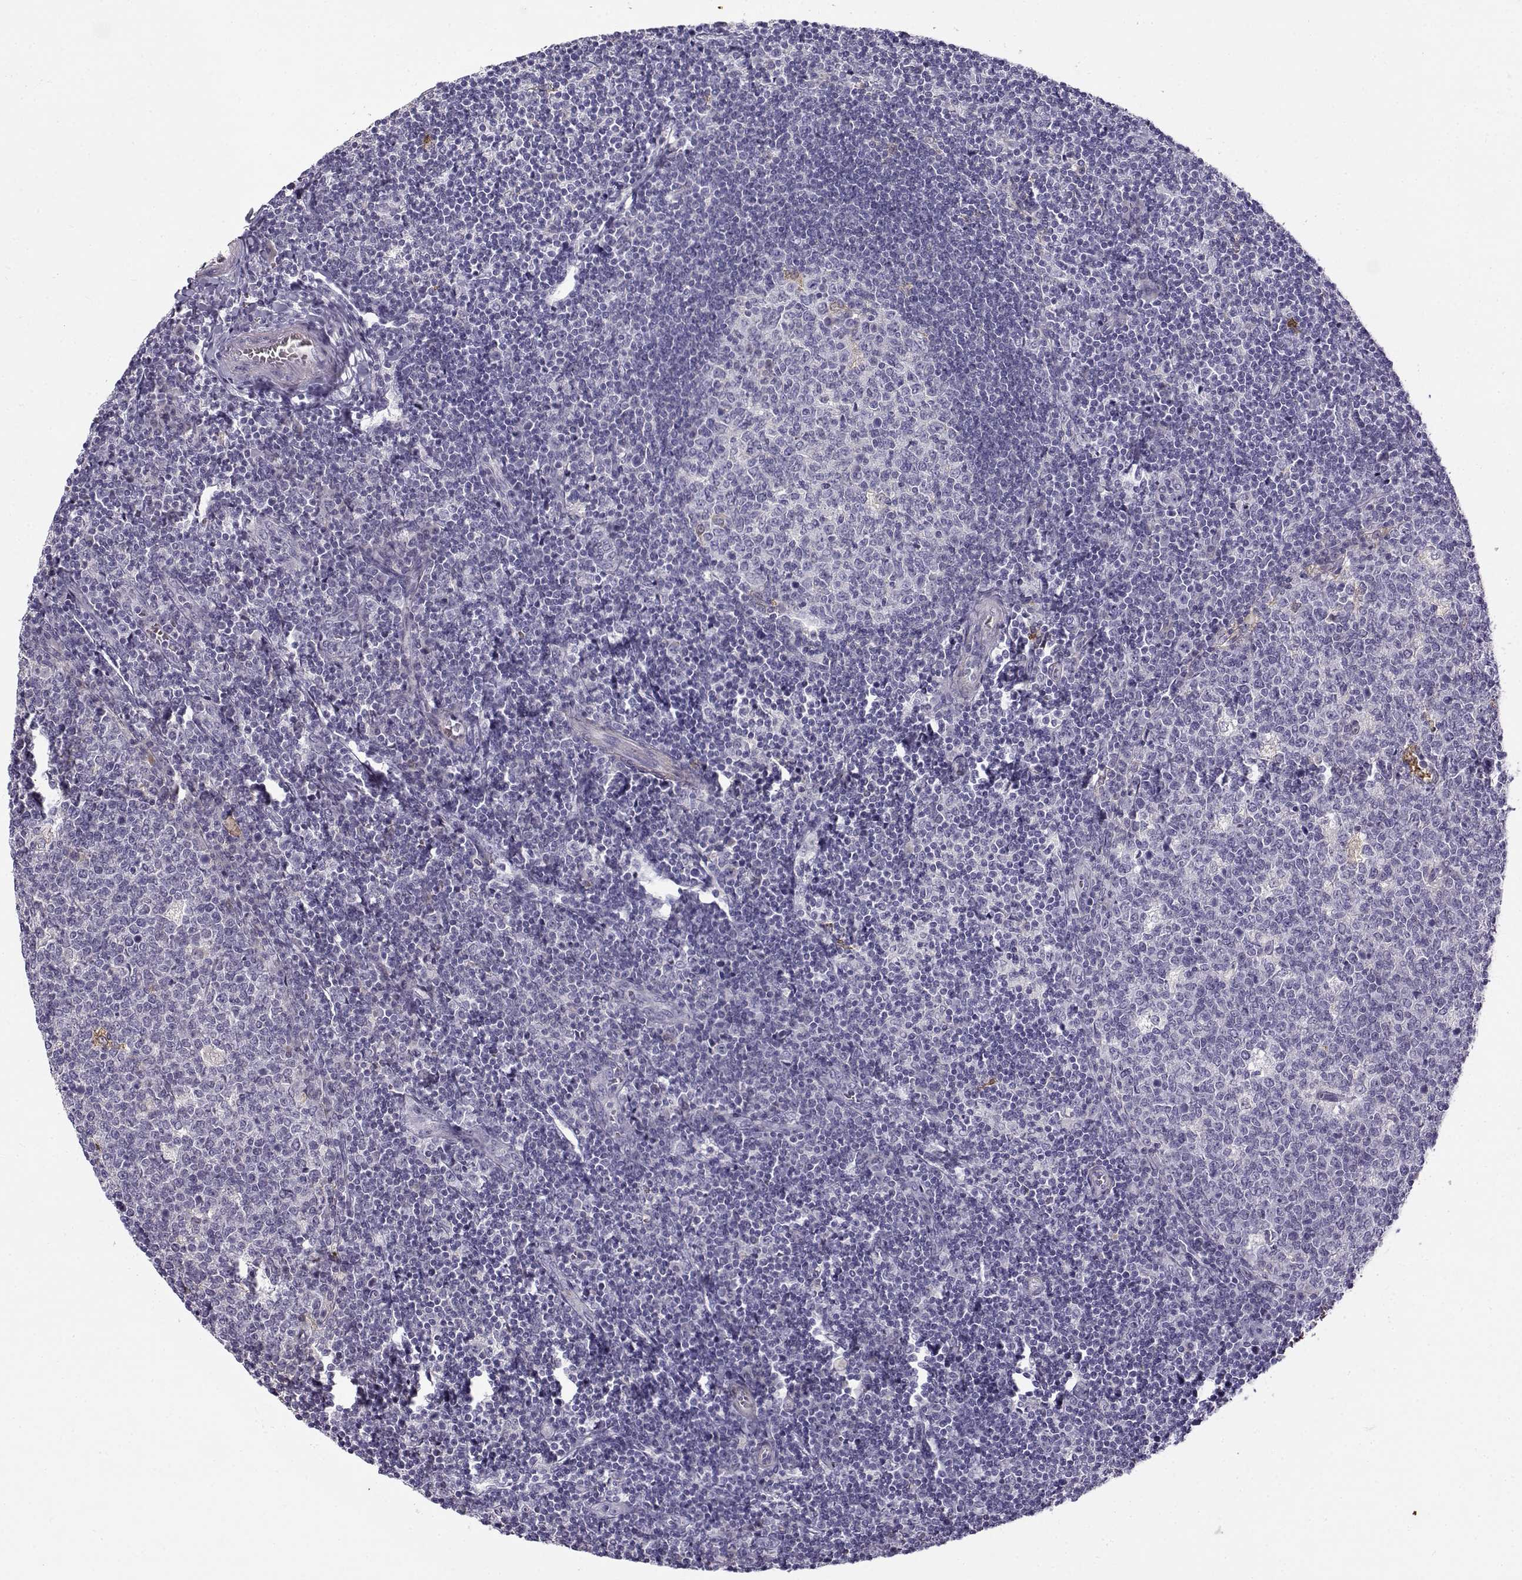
{"staining": {"intensity": "negative", "quantity": "none", "location": "none"}, "tissue": "tonsil", "cell_type": "Germinal center cells", "image_type": "normal", "snomed": [{"axis": "morphology", "description": "Normal tissue, NOS"}, {"axis": "topography", "description": "Tonsil"}], "caption": "IHC of unremarkable tonsil displays no expression in germinal center cells. (Immunohistochemistry, brightfield microscopy, high magnification).", "gene": "UCP3", "patient": {"sex": "female", "age": 13}}